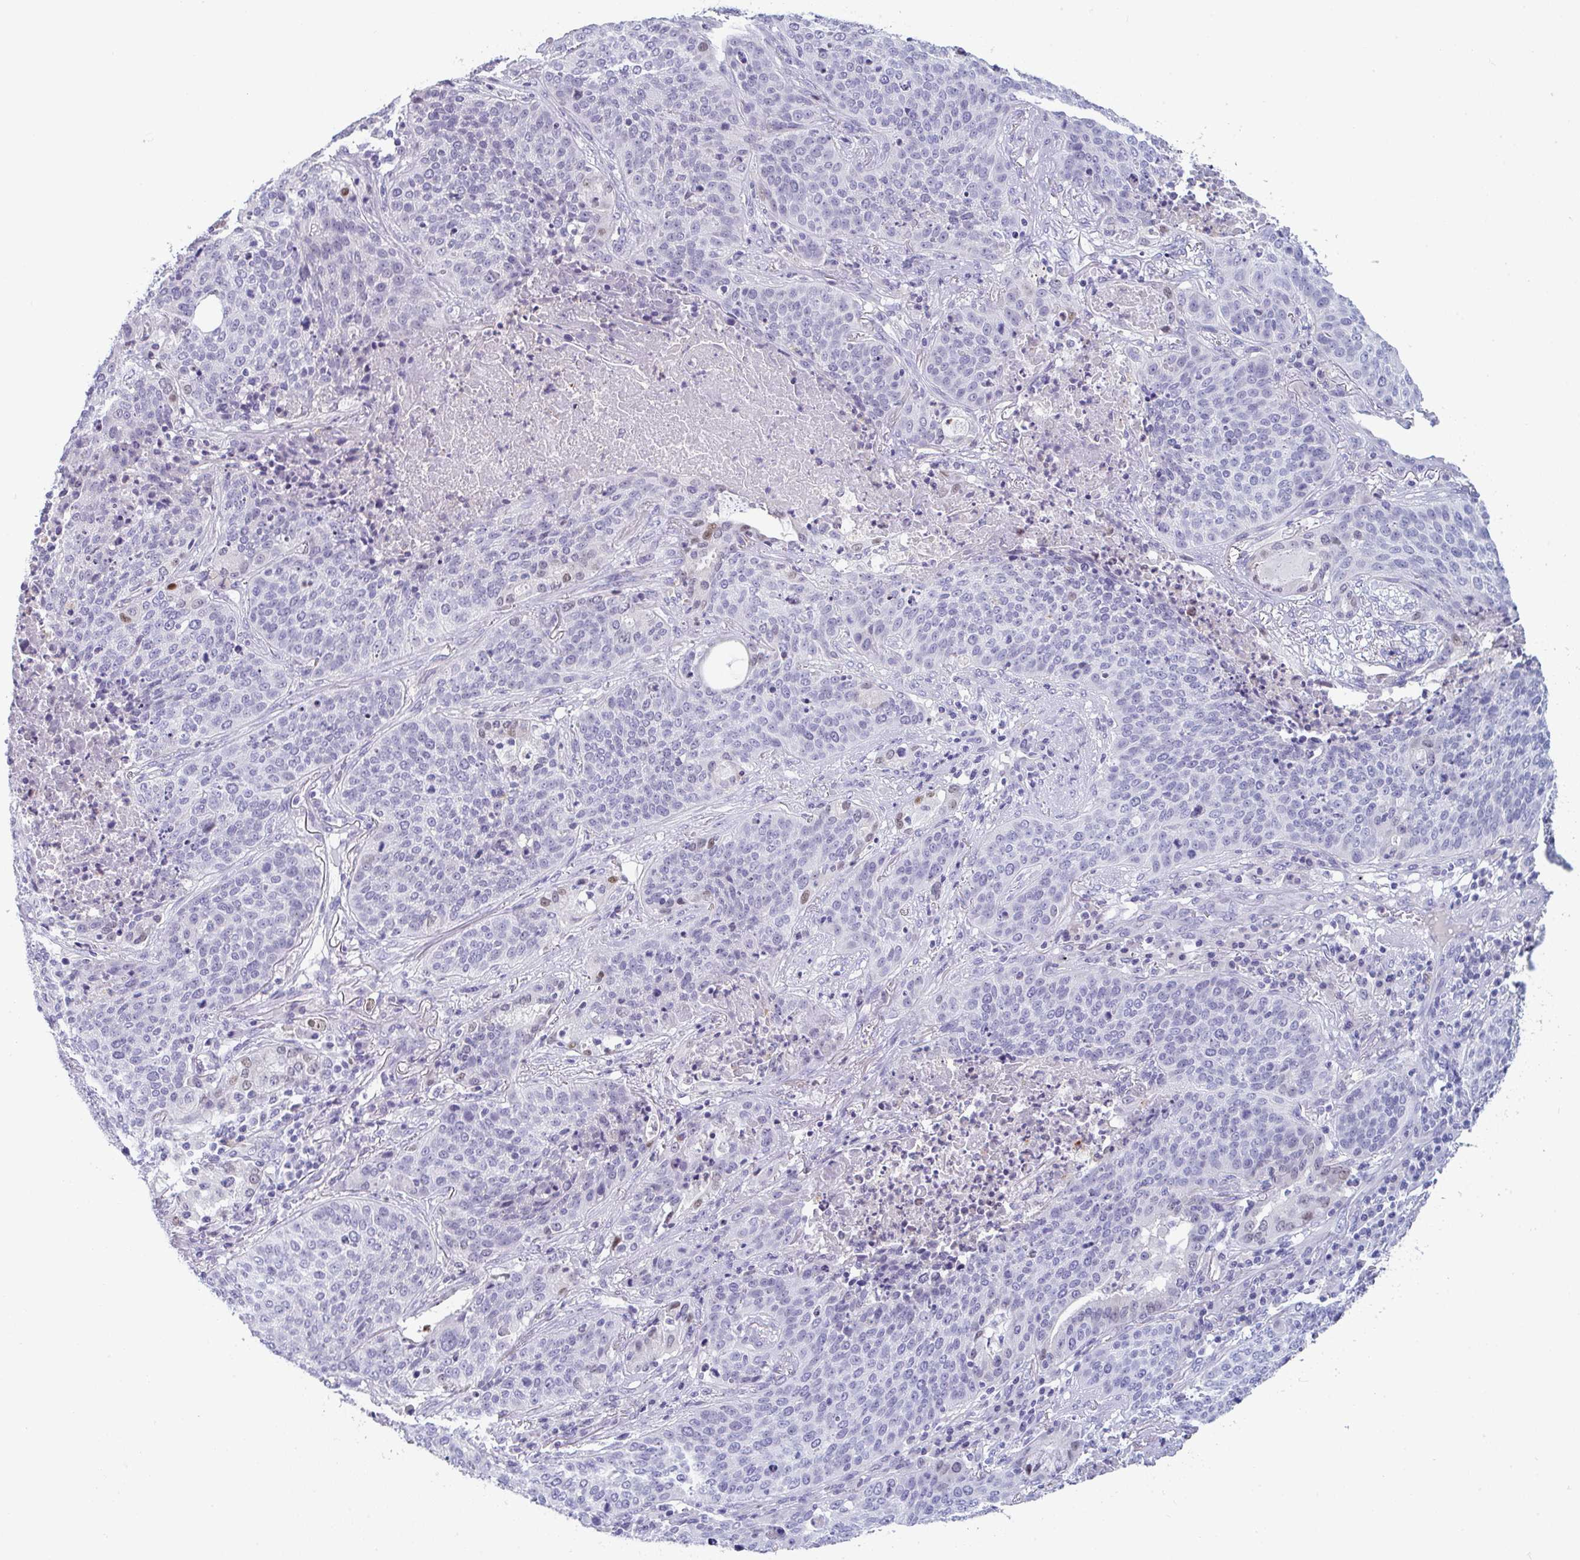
{"staining": {"intensity": "negative", "quantity": "none", "location": "none"}, "tissue": "lung cancer", "cell_type": "Tumor cells", "image_type": "cancer", "snomed": [{"axis": "morphology", "description": "Squamous cell carcinoma, NOS"}, {"axis": "topography", "description": "Lung"}], "caption": "The photomicrograph displays no staining of tumor cells in lung cancer.", "gene": "RUBCN", "patient": {"sex": "male", "age": 63}}